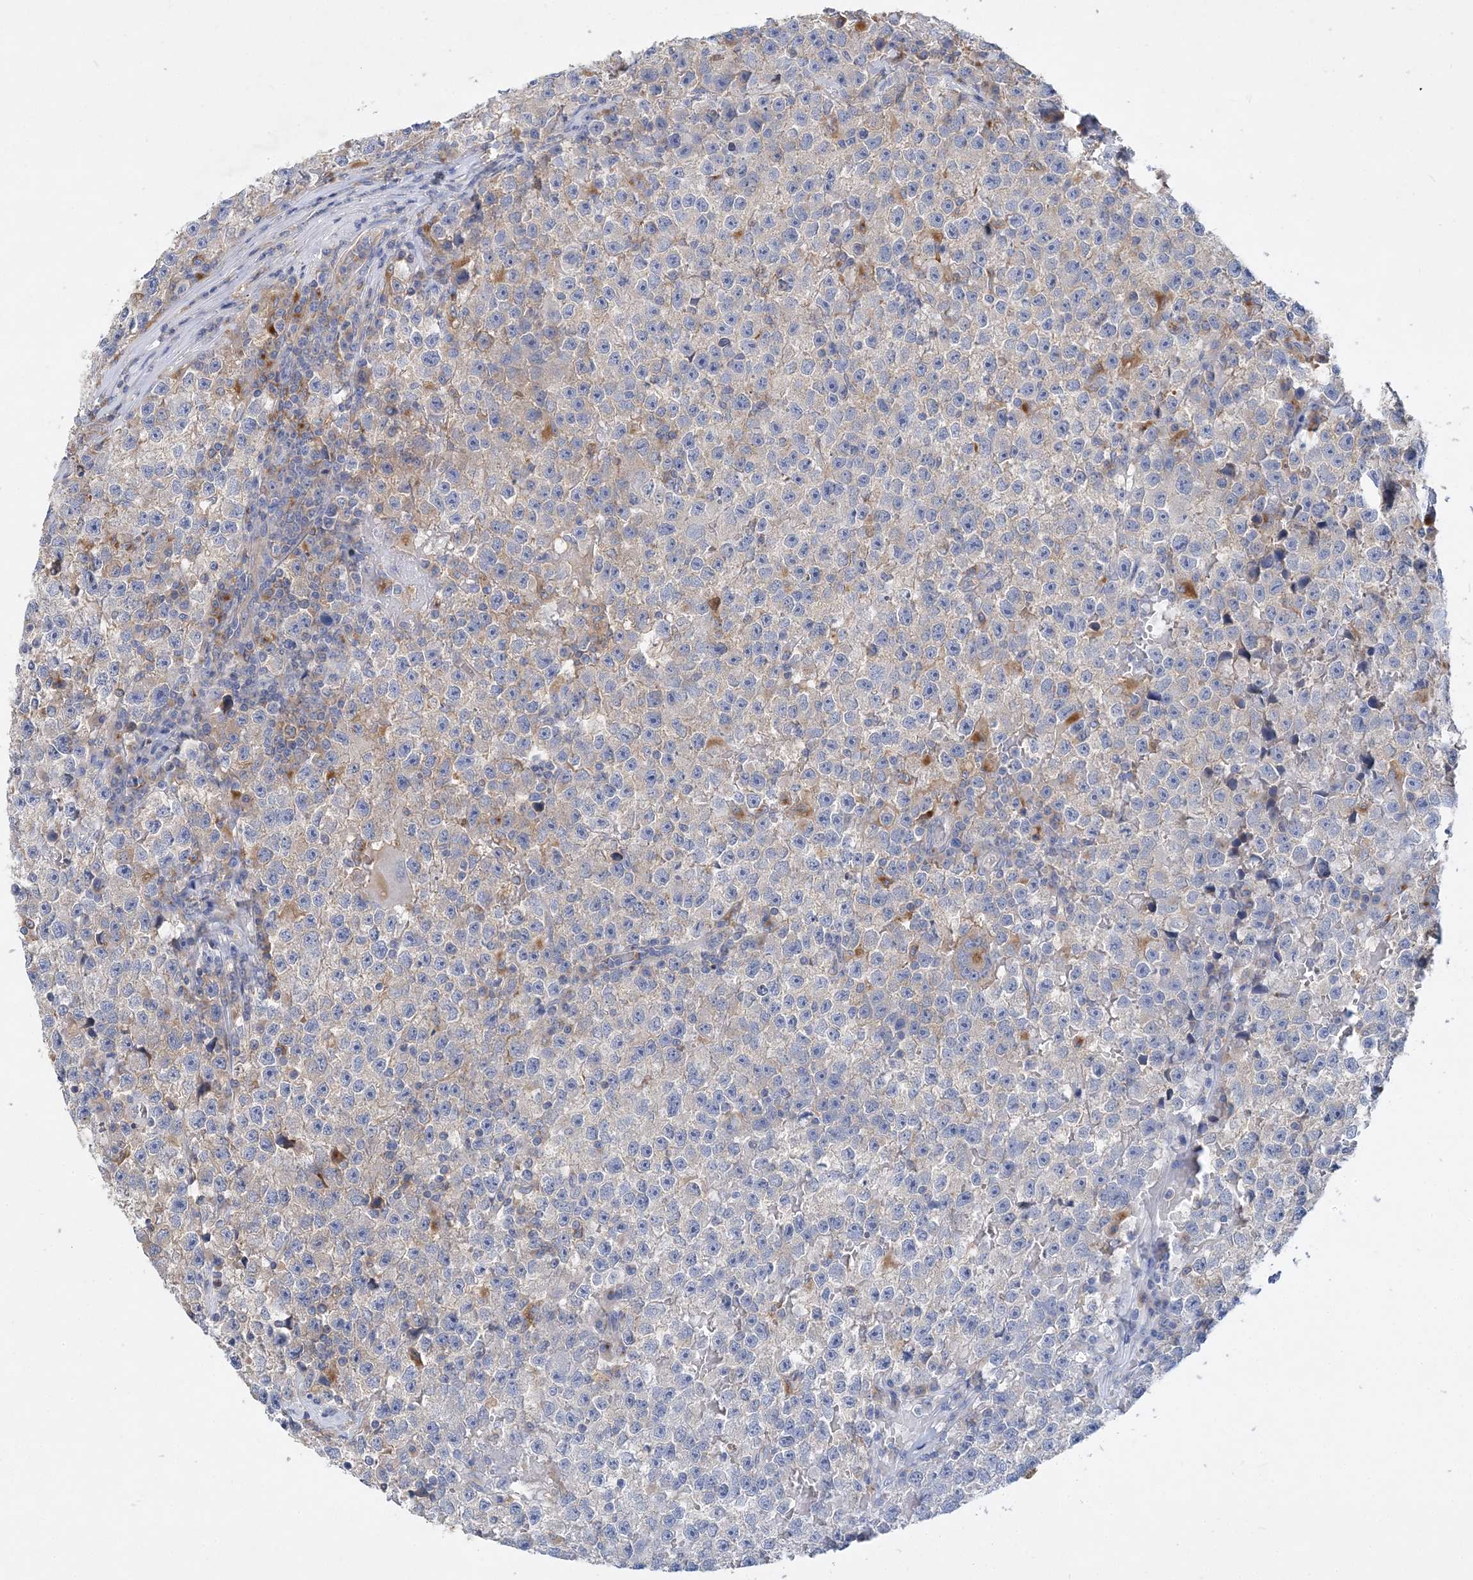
{"staining": {"intensity": "negative", "quantity": "none", "location": "none"}, "tissue": "testis cancer", "cell_type": "Tumor cells", "image_type": "cancer", "snomed": [{"axis": "morphology", "description": "Seminoma, NOS"}, {"axis": "topography", "description": "Testis"}], "caption": "Immunohistochemistry (IHC) photomicrograph of human seminoma (testis) stained for a protein (brown), which displays no staining in tumor cells.", "gene": "GRINA", "patient": {"sex": "male", "age": 22}}